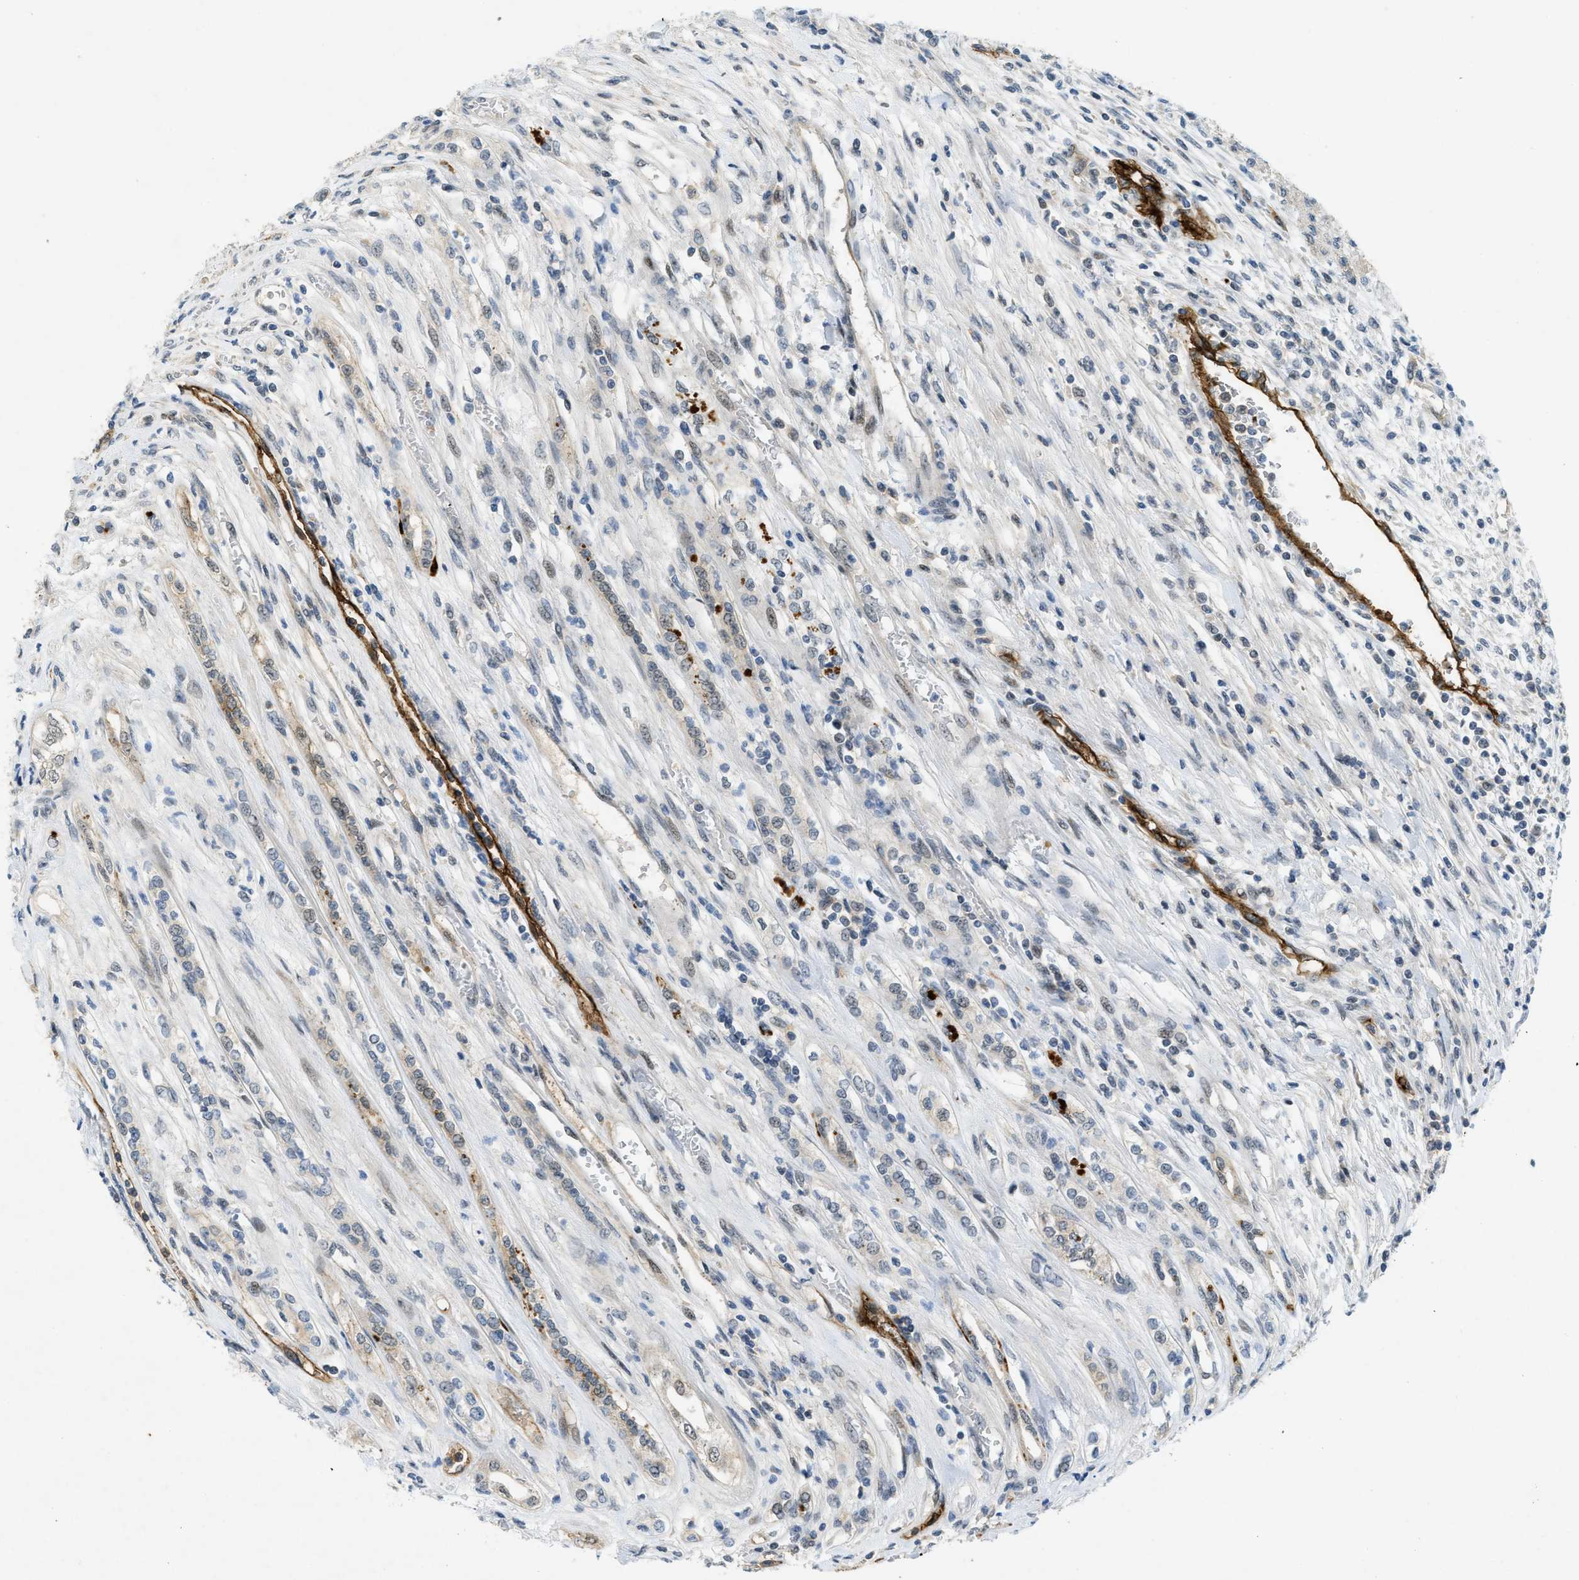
{"staining": {"intensity": "negative", "quantity": "none", "location": "none"}, "tissue": "renal cancer", "cell_type": "Tumor cells", "image_type": "cancer", "snomed": [{"axis": "morphology", "description": "Adenocarcinoma, NOS"}, {"axis": "topography", "description": "Kidney"}], "caption": "Adenocarcinoma (renal) stained for a protein using IHC reveals no expression tumor cells.", "gene": "SLCO2A1", "patient": {"sex": "female", "age": 54}}